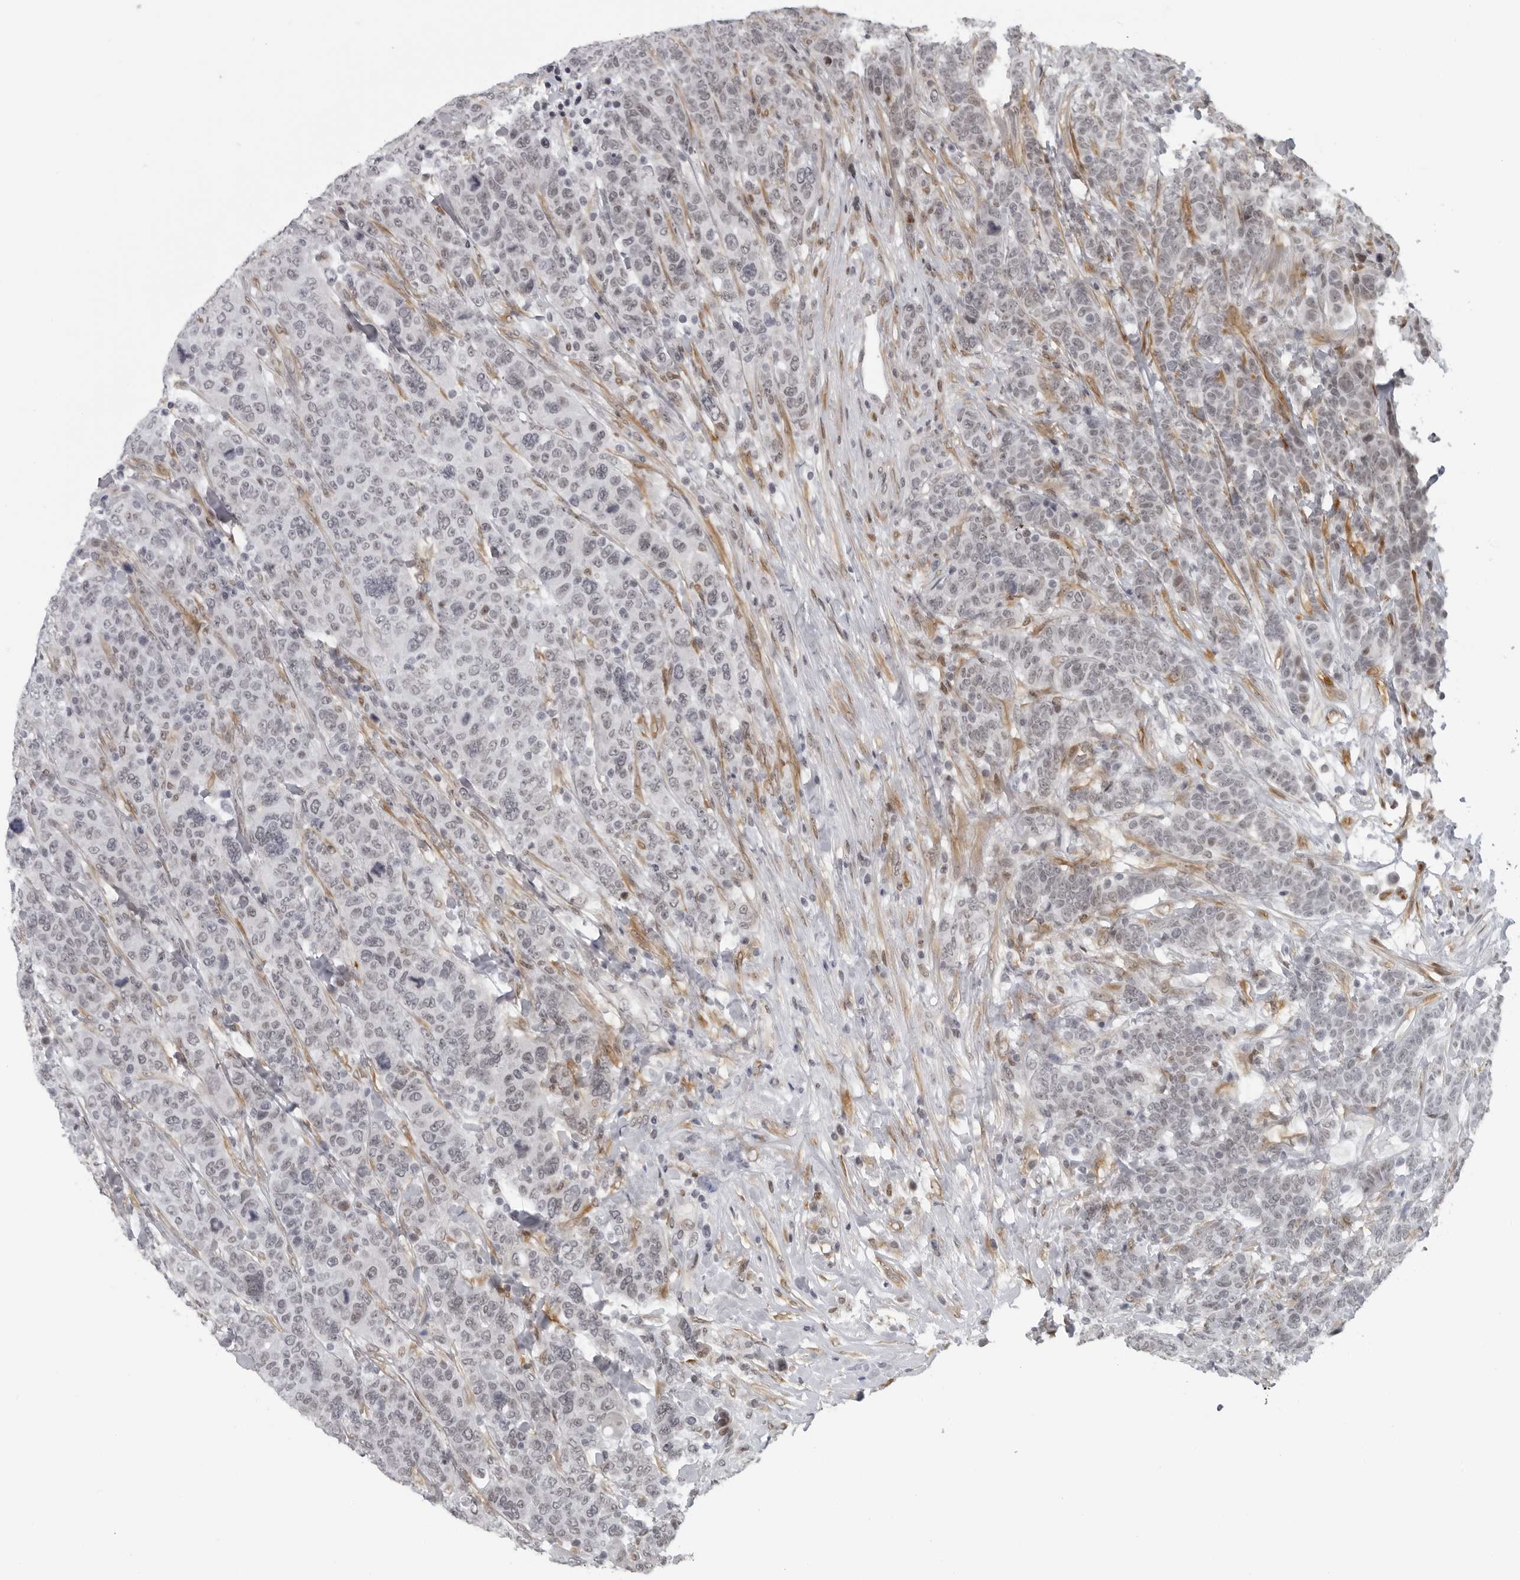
{"staining": {"intensity": "negative", "quantity": "none", "location": "none"}, "tissue": "breast cancer", "cell_type": "Tumor cells", "image_type": "cancer", "snomed": [{"axis": "morphology", "description": "Duct carcinoma"}, {"axis": "topography", "description": "Breast"}], "caption": "High magnification brightfield microscopy of infiltrating ductal carcinoma (breast) stained with DAB (brown) and counterstained with hematoxylin (blue): tumor cells show no significant positivity.", "gene": "MAF", "patient": {"sex": "female", "age": 37}}